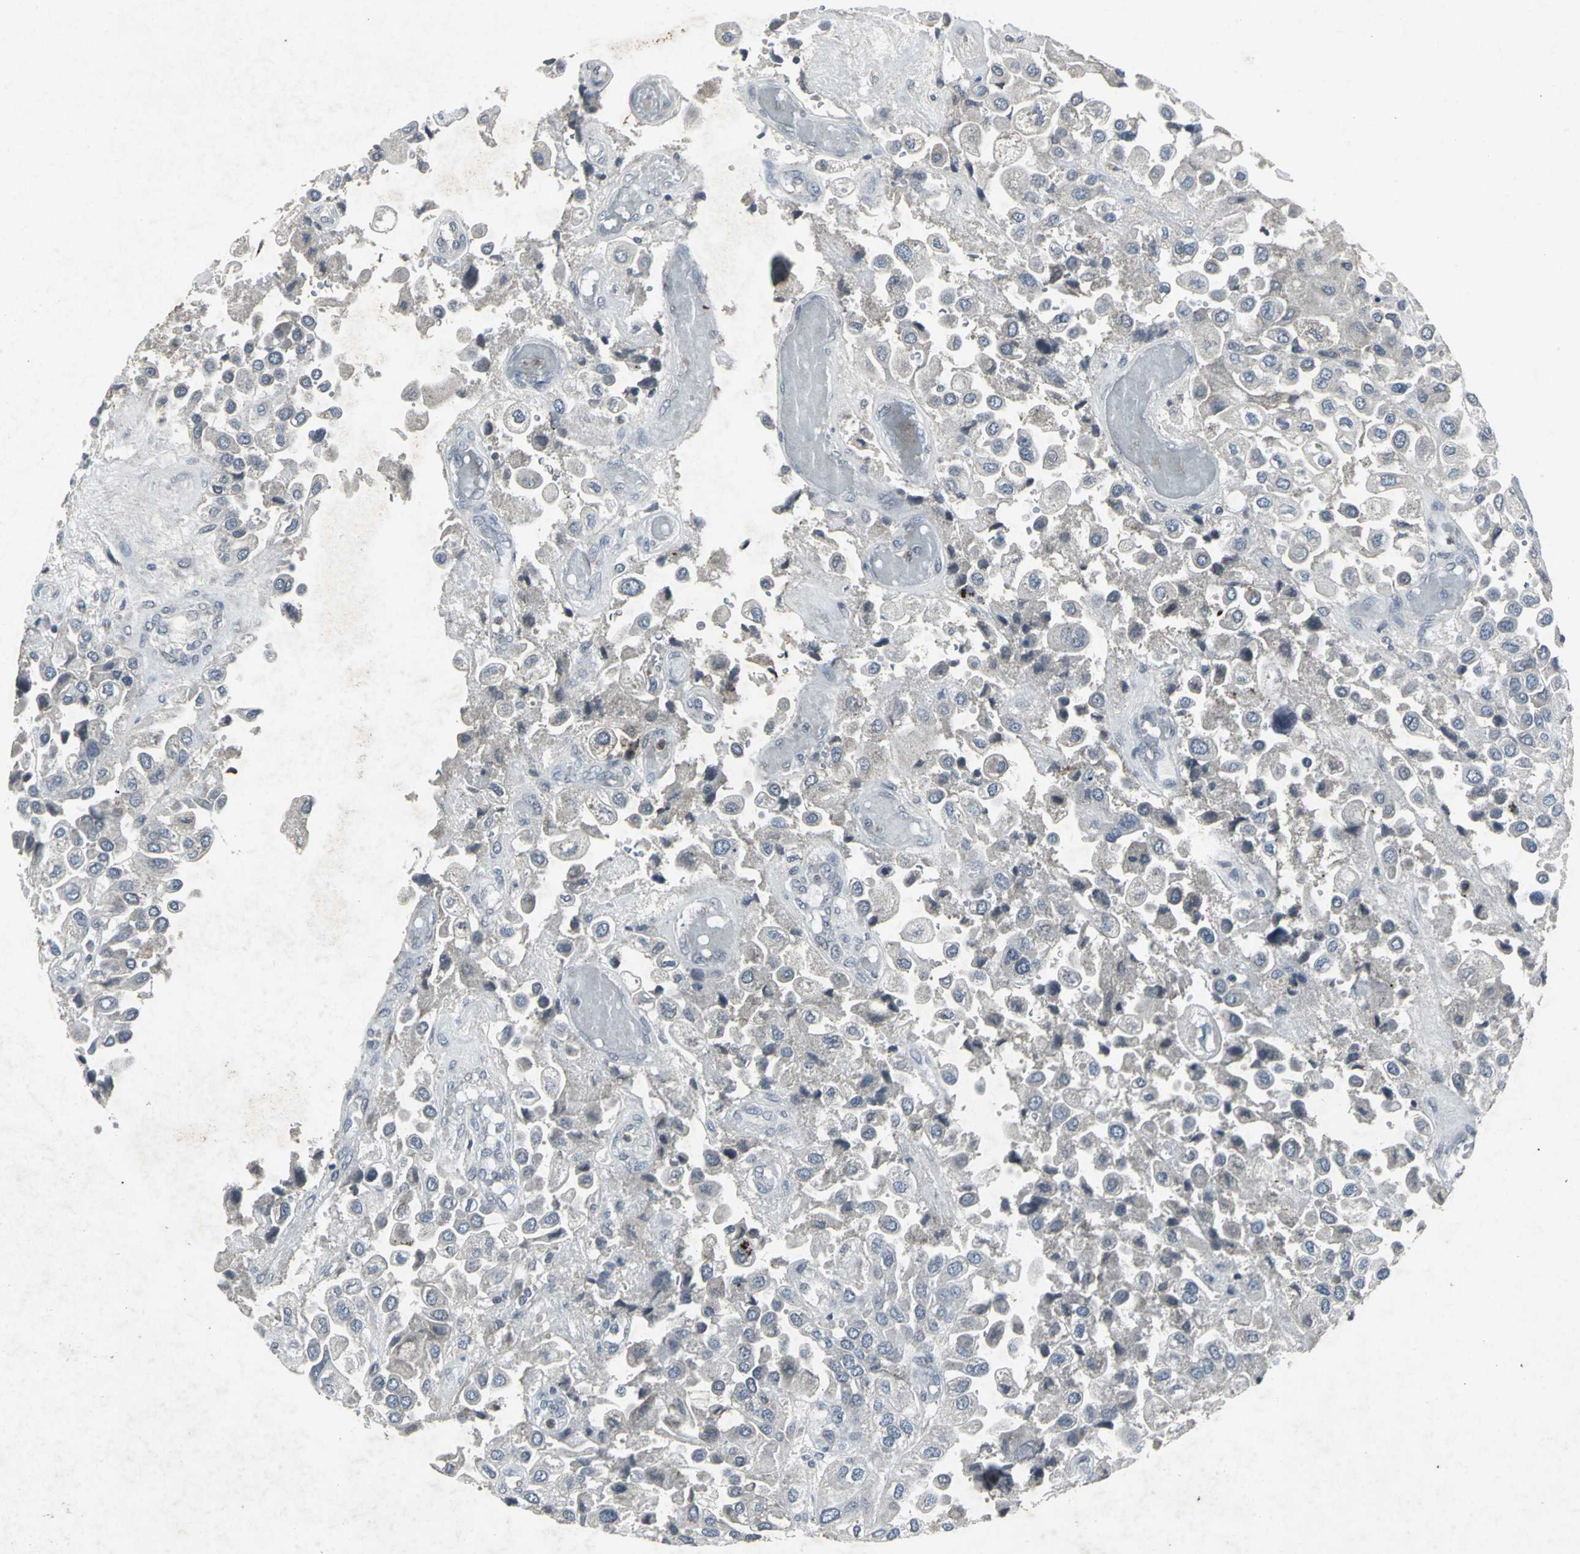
{"staining": {"intensity": "negative", "quantity": "none", "location": "none"}, "tissue": "urothelial cancer", "cell_type": "Tumor cells", "image_type": "cancer", "snomed": [{"axis": "morphology", "description": "Urothelial carcinoma, High grade"}, {"axis": "topography", "description": "Urinary bladder"}], "caption": "IHC image of neoplastic tissue: human high-grade urothelial carcinoma stained with DAB displays no significant protein expression in tumor cells.", "gene": "BMP4", "patient": {"sex": "female", "age": 64}}